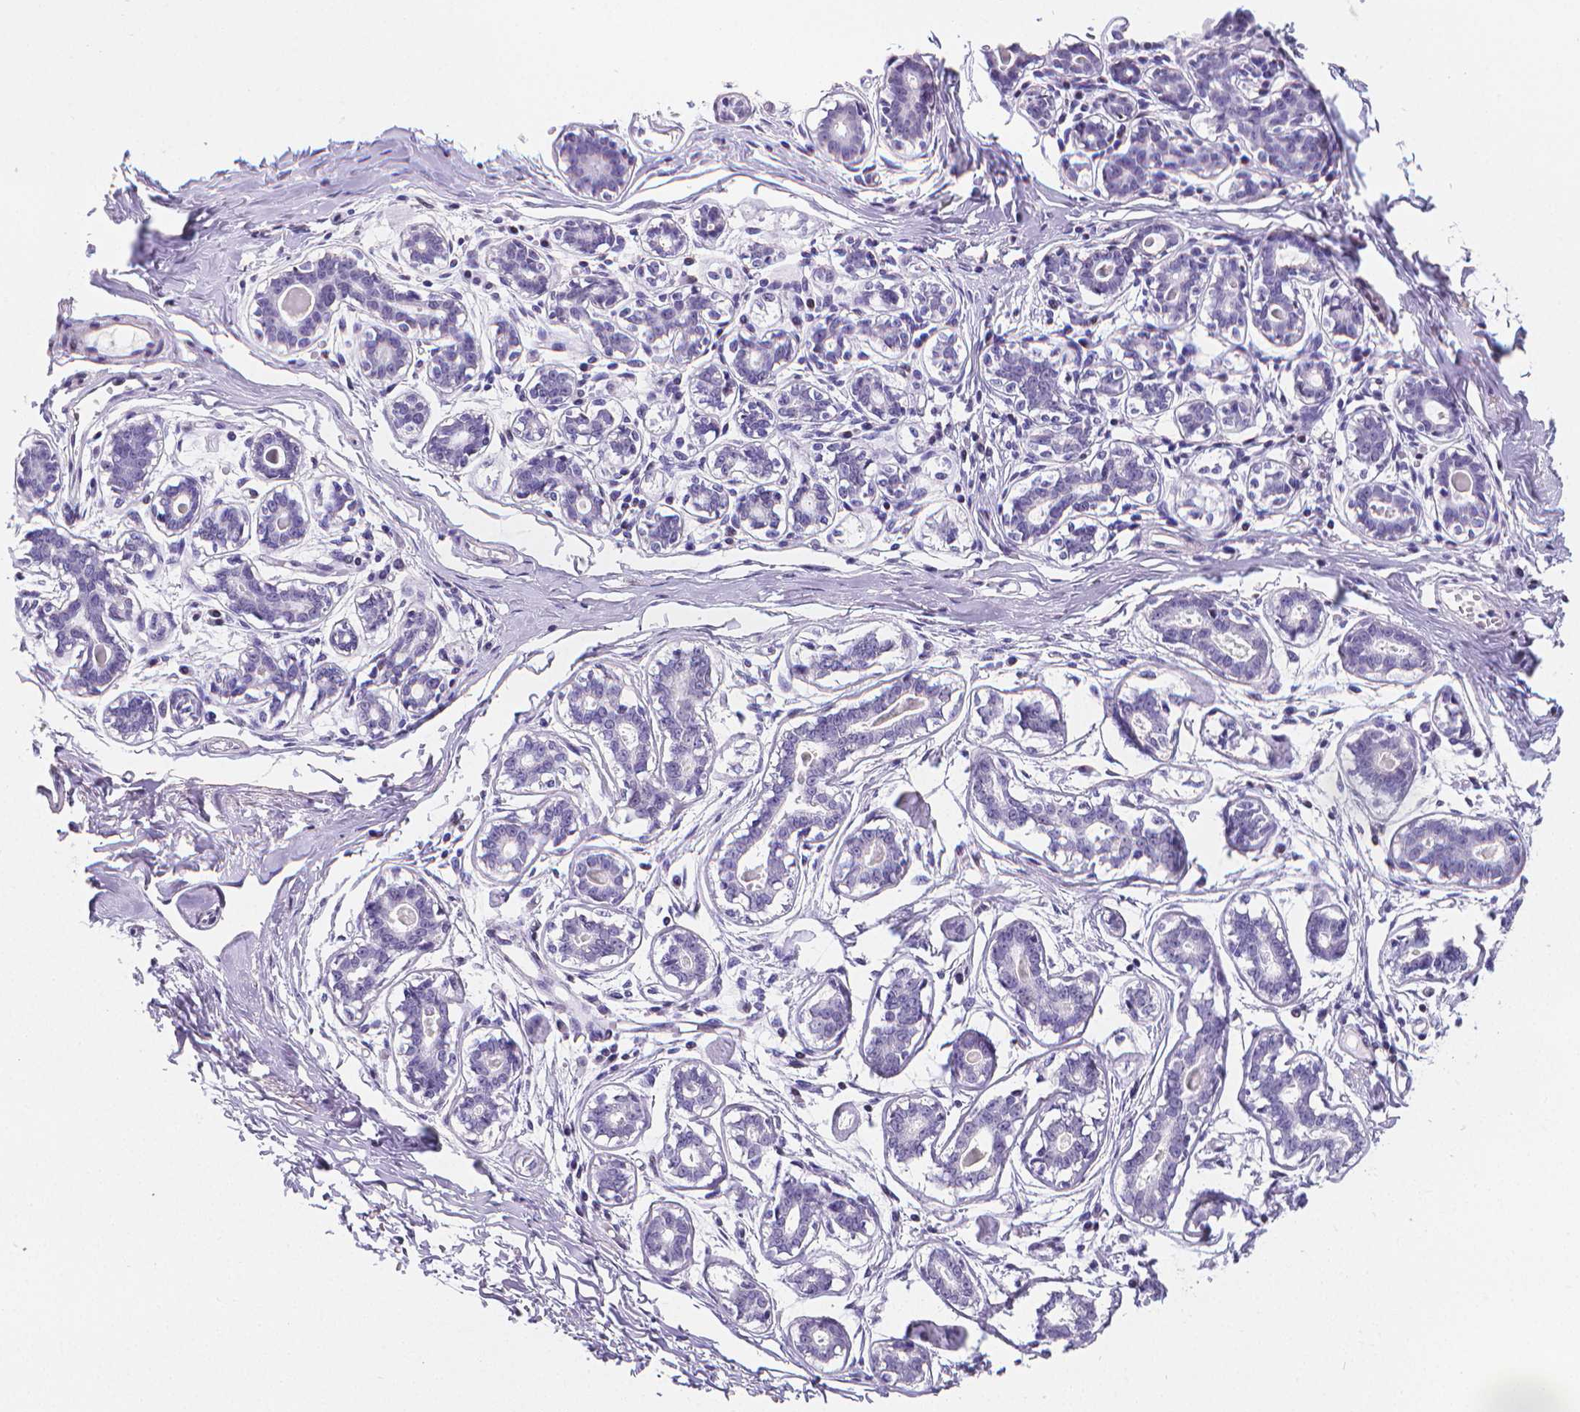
{"staining": {"intensity": "negative", "quantity": "none", "location": "none"}, "tissue": "breast", "cell_type": "Adipocytes", "image_type": "normal", "snomed": [{"axis": "morphology", "description": "Normal tissue, NOS"}, {"axis": "topography", "description": "Skin"}, {"axis": "topography", "description": "Breast"}], "caption": "An IHC image of normal breast is shown. There is no staining in adipocytes of breast. (DAB (3,3'-diaminobenzidine) immunohistochemistry (IHC), high magnification).", "gene": "MEF2C", "patient": {"sex": "female", "age": 43}}